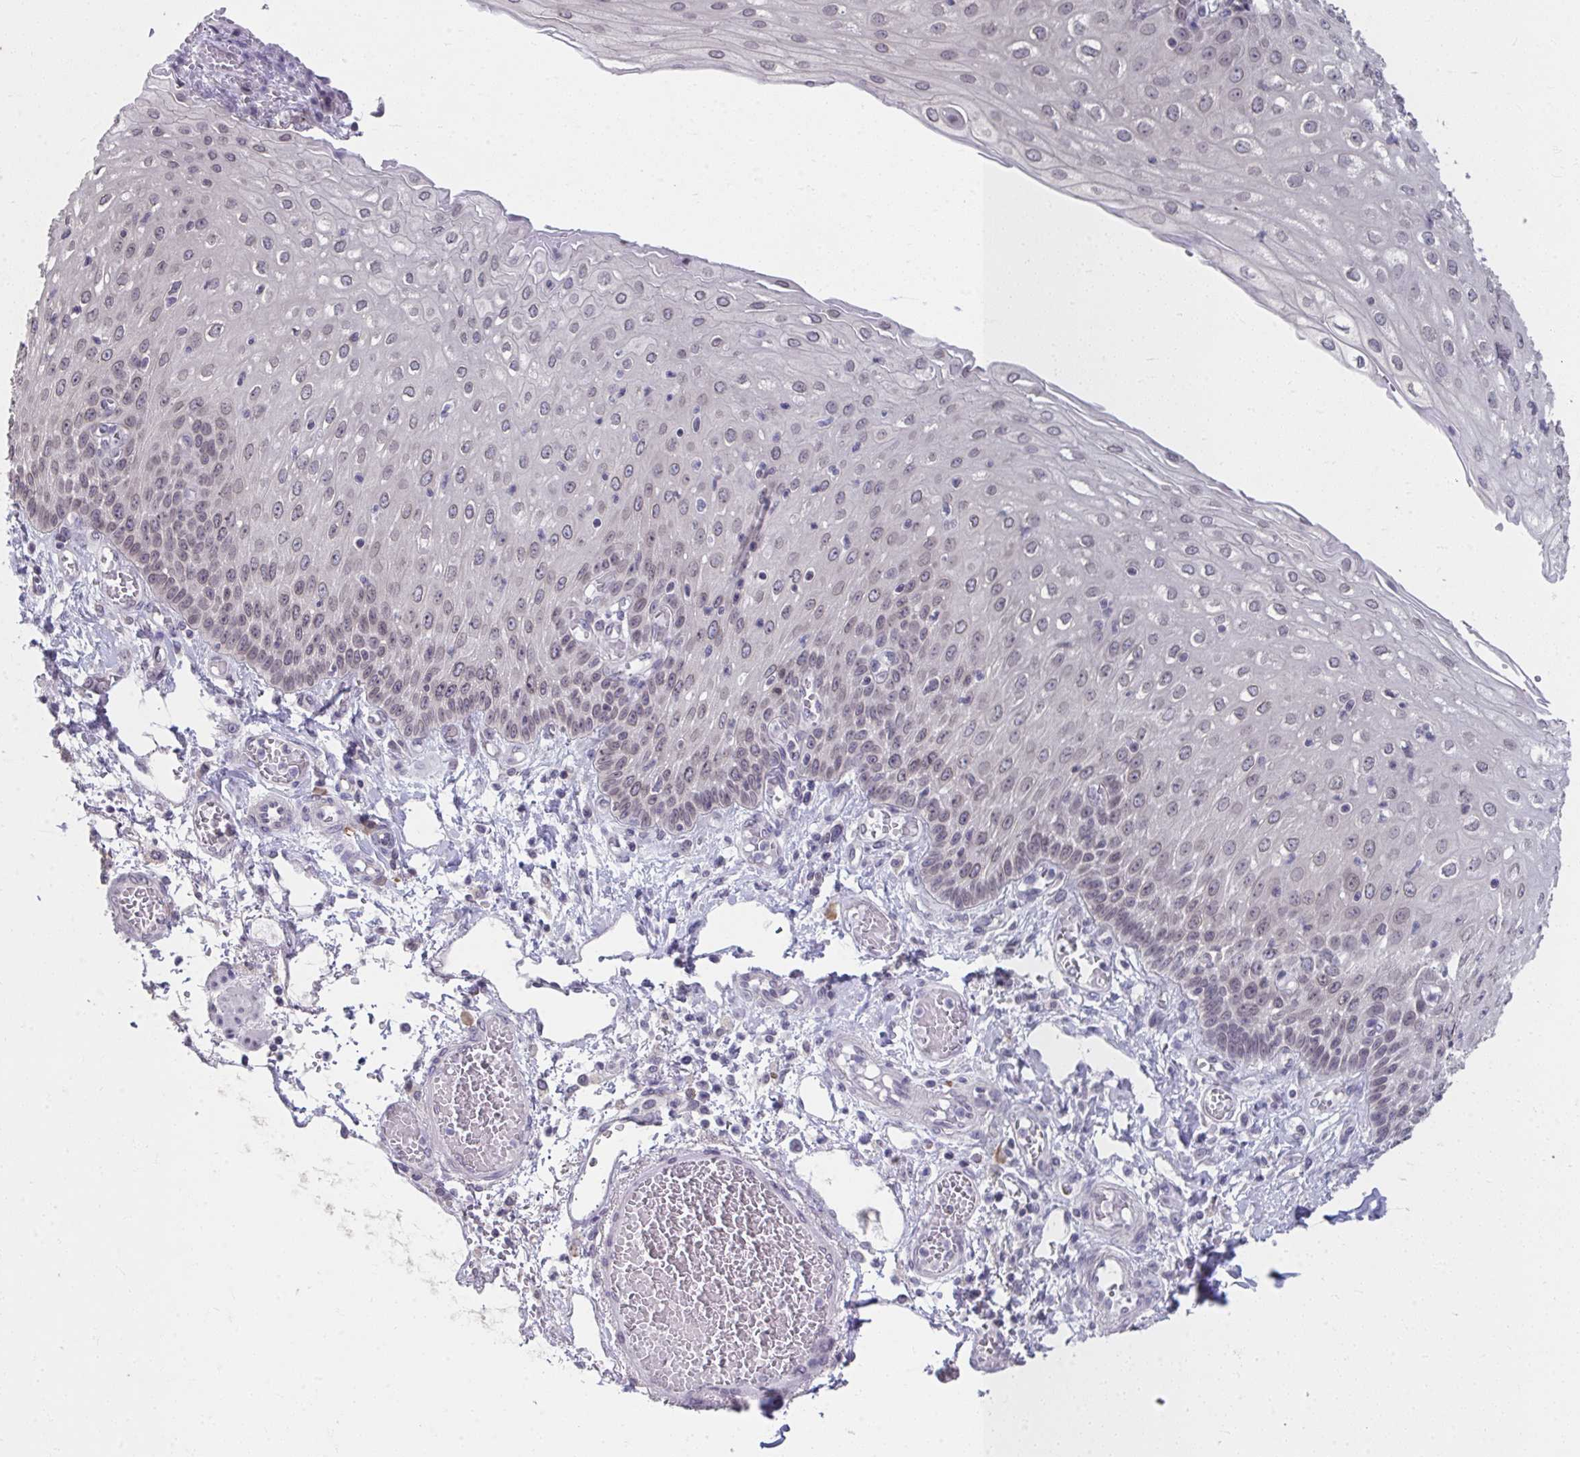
{"staining": {"intensity": "negative", "quantity": "none", "location": "none"}, "tissue": "esophagus", "cell_type": "Squamous epithelial cells", "image_type": "normal", "snomed": [{"axis": "morphology", "description": "Normal tissue, NOS"}, {"axis": "morphology", "description": "Adenocarcinoma, NOS"}, {"axis": "topography", "description": "Esophagus"}], "caption": "Immunohistochemistry micrograph of normal esophagus stained for a protein (brown), which demonstrates no staining in squamous epithelial cells. Brightfield microscopy of IHC stained with DAB (brown) and hematoxylin (blue), captured at high magnification.", "gene": "NUP133", "patient": {"sex": "male", "age": 81}}